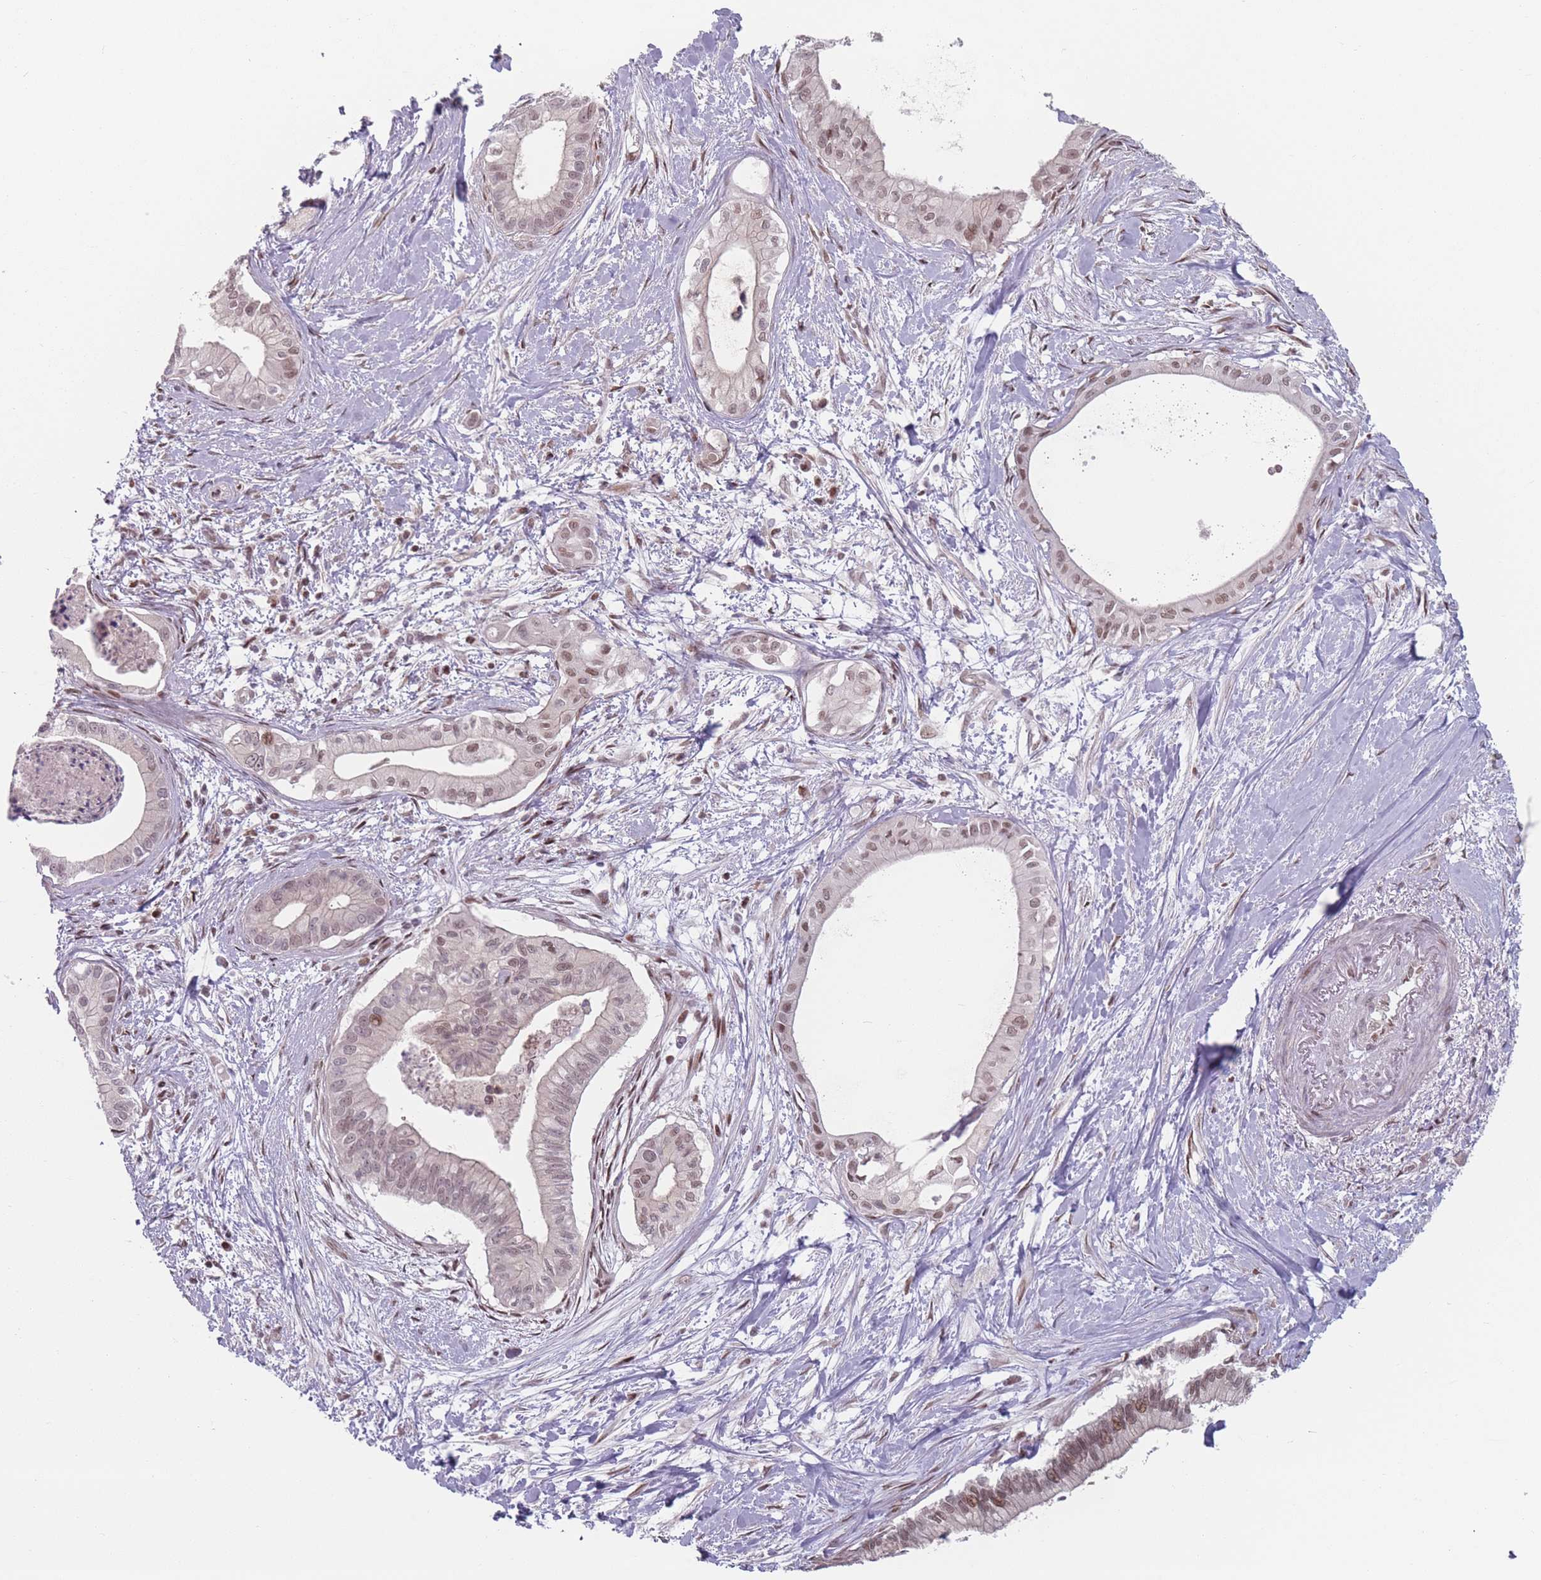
{"staining": {"intensity": "moderate", "quantity": ">75%", "location": "nuclear"}, "tissue": "pancreatic cancer", "cell_type": "Tumor cells", "image_type": "cancer", "snomed": [{"axis": "morphology", "description": "Adenocarcinoma, NOS"}, {"axis": "topography", "description": "Pancreas"}], "caption": "Immunohistochemical staining of pancreatic adenocarcinoma displays moderate nuclear protein staining in approximately >75% of tumor cells. Nuclei are stained in blue.", "gene": "SH3BGRL2", "patient": {"sex": "male", "age": 78}}